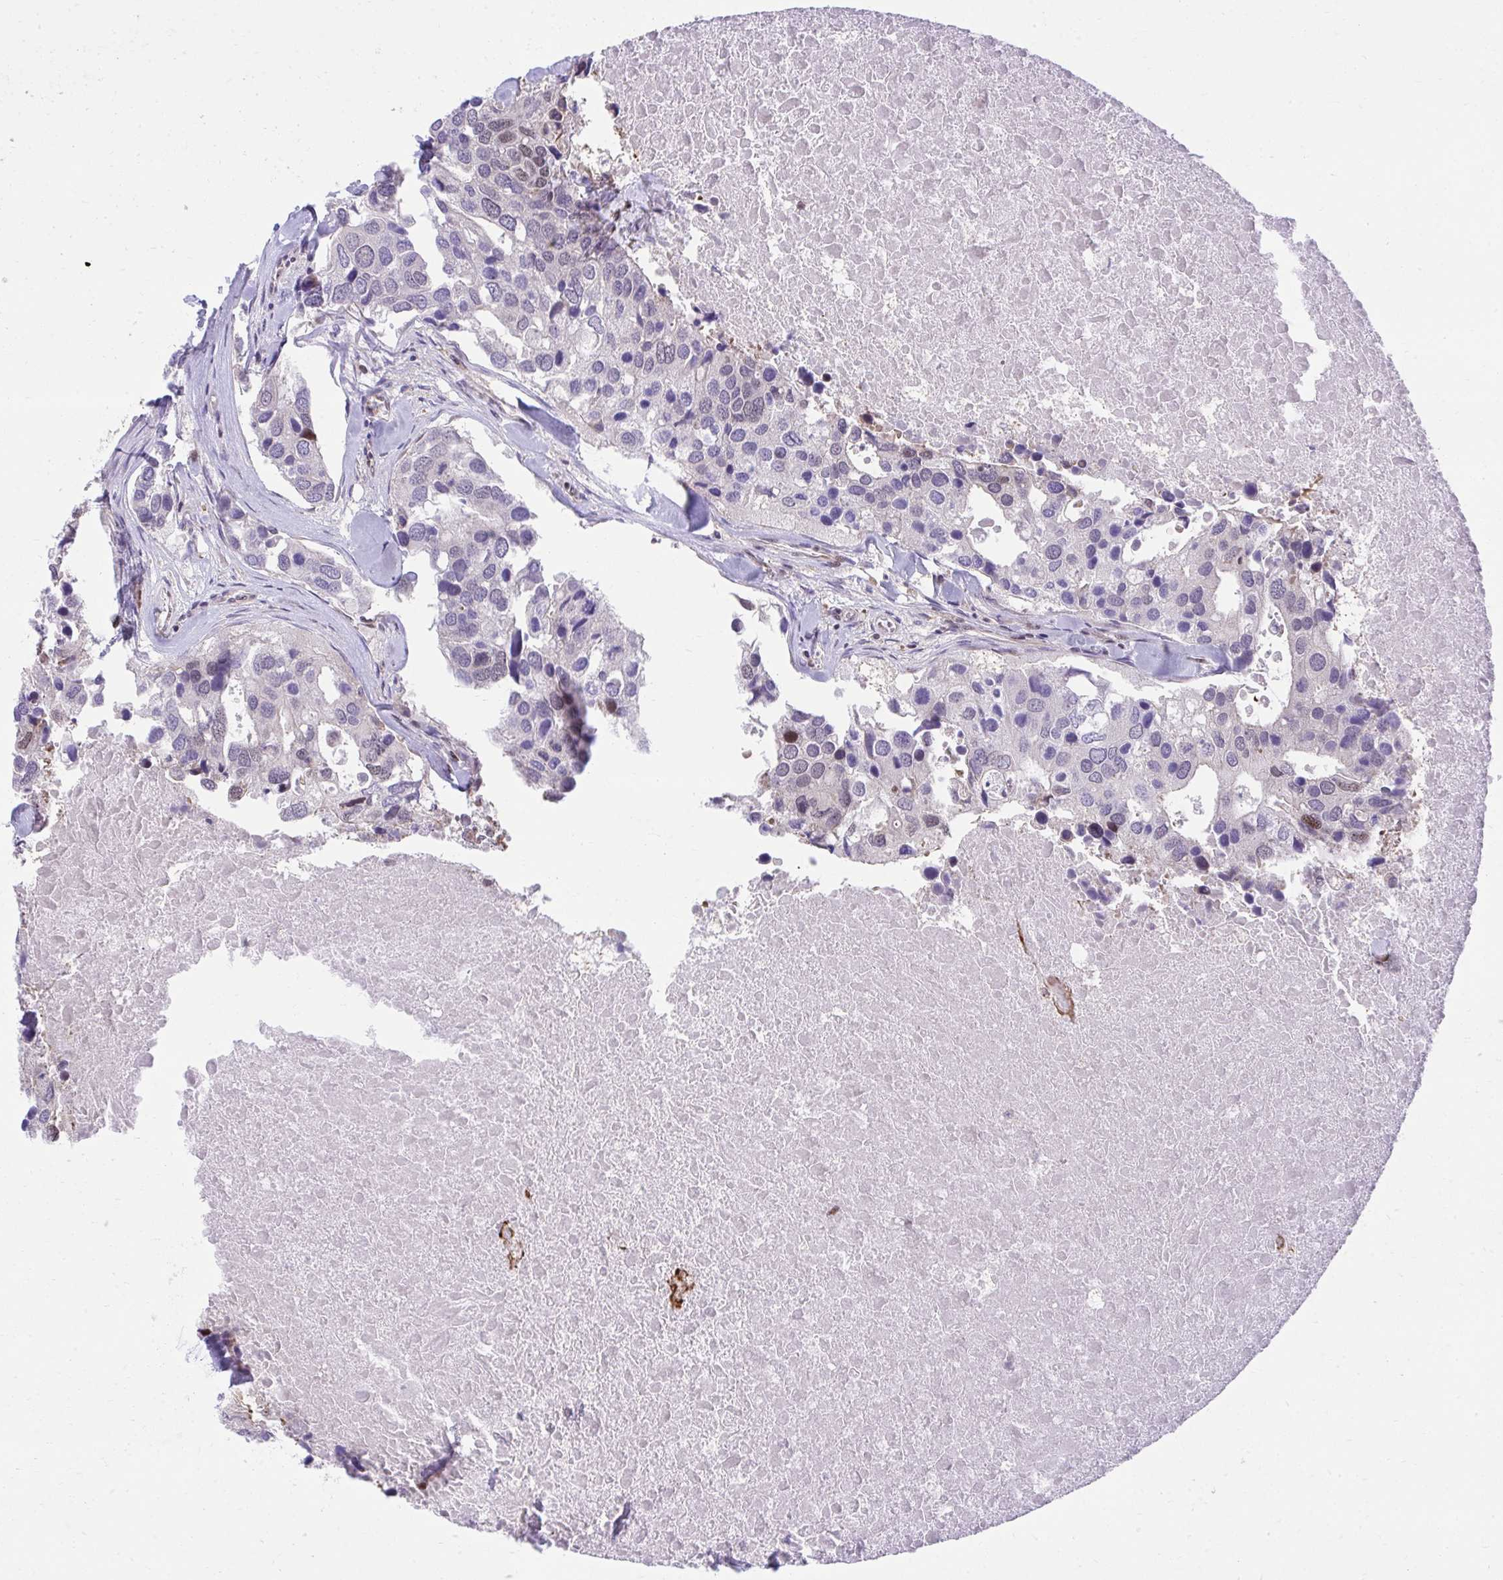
{"staining": {"intensity": "moderate", "quantity": "<25%", "location": "nuclear"}, "tissue": "breast cancer", "cell_type": "Tumor cells", "image_type": "cancer", "snomed": [{"axis": "morphology", "description": "Duct carcinoma"}, {"axis": "topography", "description": "Breast"}], "caption": "Human intraductal carcinoma (breast) stained with a brown dye demonstrates moderate nuclear positive expression in approximately <25% of tumor cells.", "gene": "HOXA4", "patient": {"sex": "female", "age": 83}}